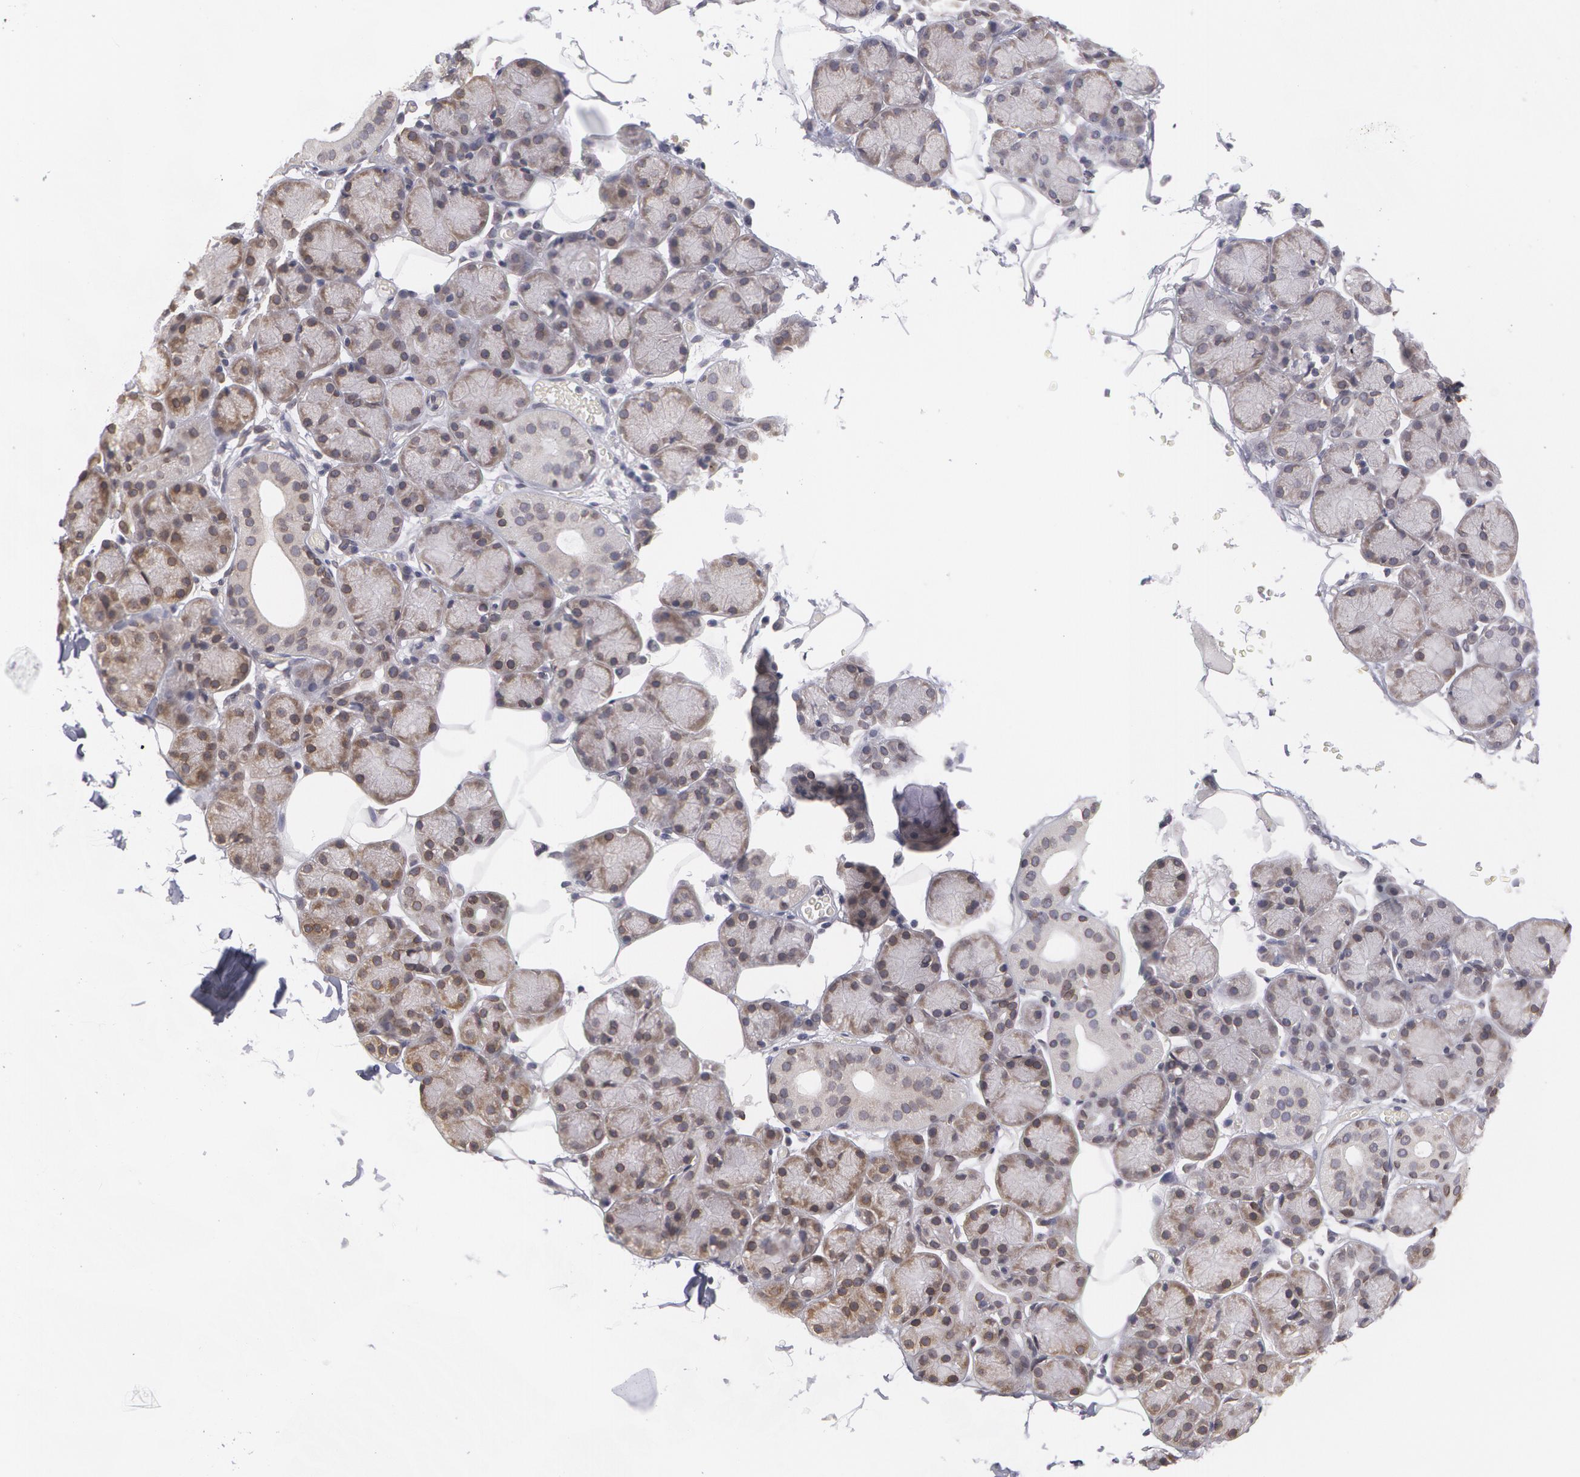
{"staining": {"intensity": "moderate", "quantity": "25%-75%", "location": "cytoplasmic/membranous,nuclear"}, "tissue": "salivary gland", "cell_type": "Glandular cells", "image_type": "normal", "snomed": [{"axis": "morphology", "description": "Normal tissue, NOS"}, {"axis": "topography", "description": "Salivary gland"}], "caption": "A high-resolution micrograph shows IHC staining of benign salivary gland, which displays moderate cytoplasmic/membranous,nuclear expression in approximately 25%-75% of glandular cells.", "gene": "EMD", "patient": {"sex": "male", "age": 54}}